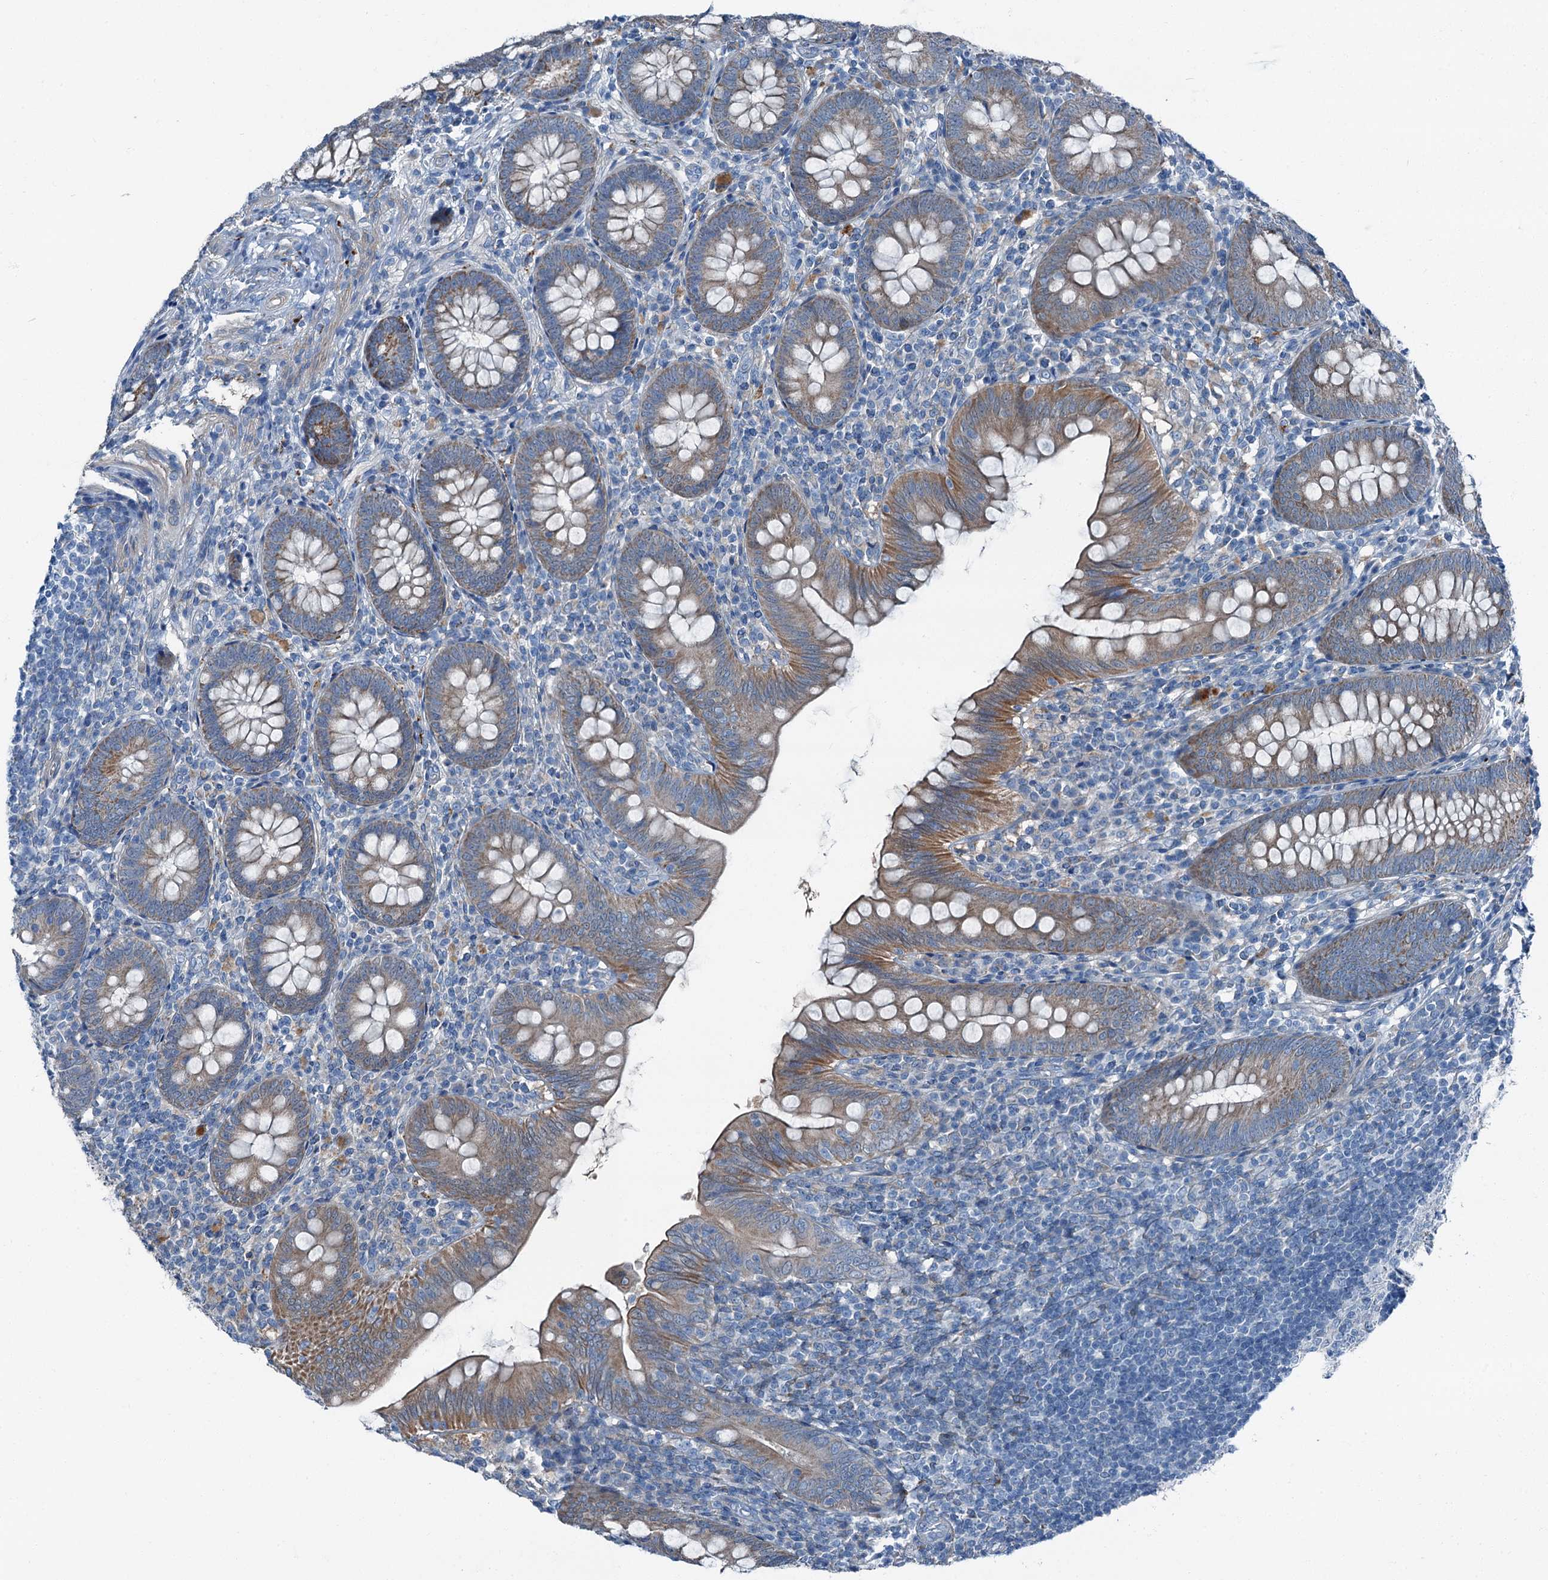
{"staining": {"intensity": "moderate", "quantity": "25%-75%", "location": "cytoplasmic/membranous"}, "tissue": "appendix", "cell_type": "Glandular cells", "image_type": "normal", "snomed": [{"axis": "morphology", "description": "Normal tissue, NOS"}, {"axis": "topography", "description": "Appendix"}], "caption": "The photomicrograph exhibits staining of unremarkable appendix, revealing moderate cytoplasmic/membranous protein expression (brown color) within glandular cells.", "gene": "AXL", "patient": {"sex": "male", "age": 14}}